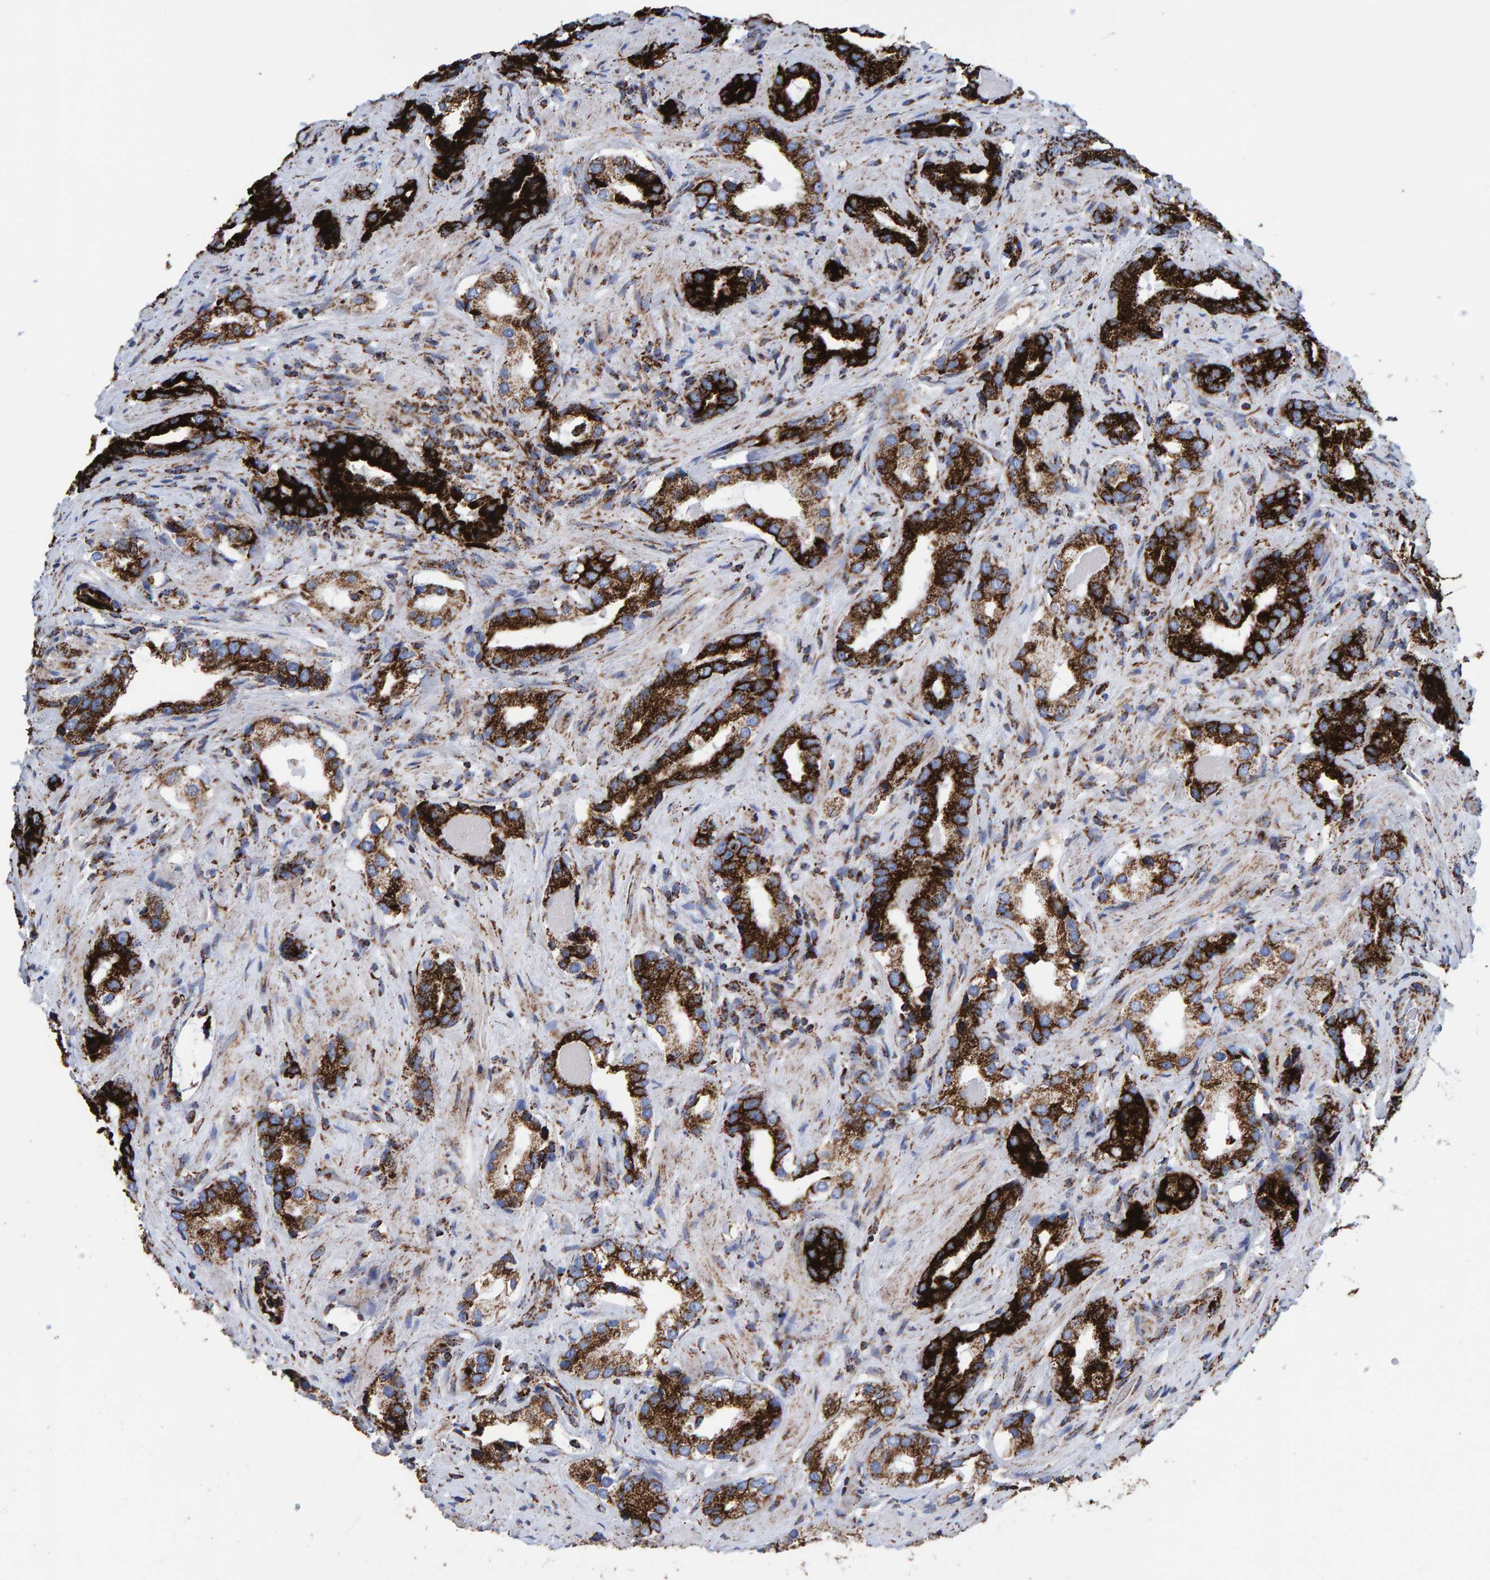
{"staining": {"intensity": "strong", "quantity": ">75%", "location": "cytoplasmic/membranous"}, "tissue": "prostate cancer", "cell_type": "Tumor cells", "image_type": "cancer", "snomed": [{"axis": "morphology", "description": "Adenocarcinoma, High grade"}, {"axis": "topography", "description": "Prostate"}], "caption": "An image of prostate high-grade adenocarcinoma stained for a protein displays strong cytoplasmic/membranous brown staining in tumor cells.", "gene": "ENSG00000262660", "patient": {"sex": "male", "age": 63}}